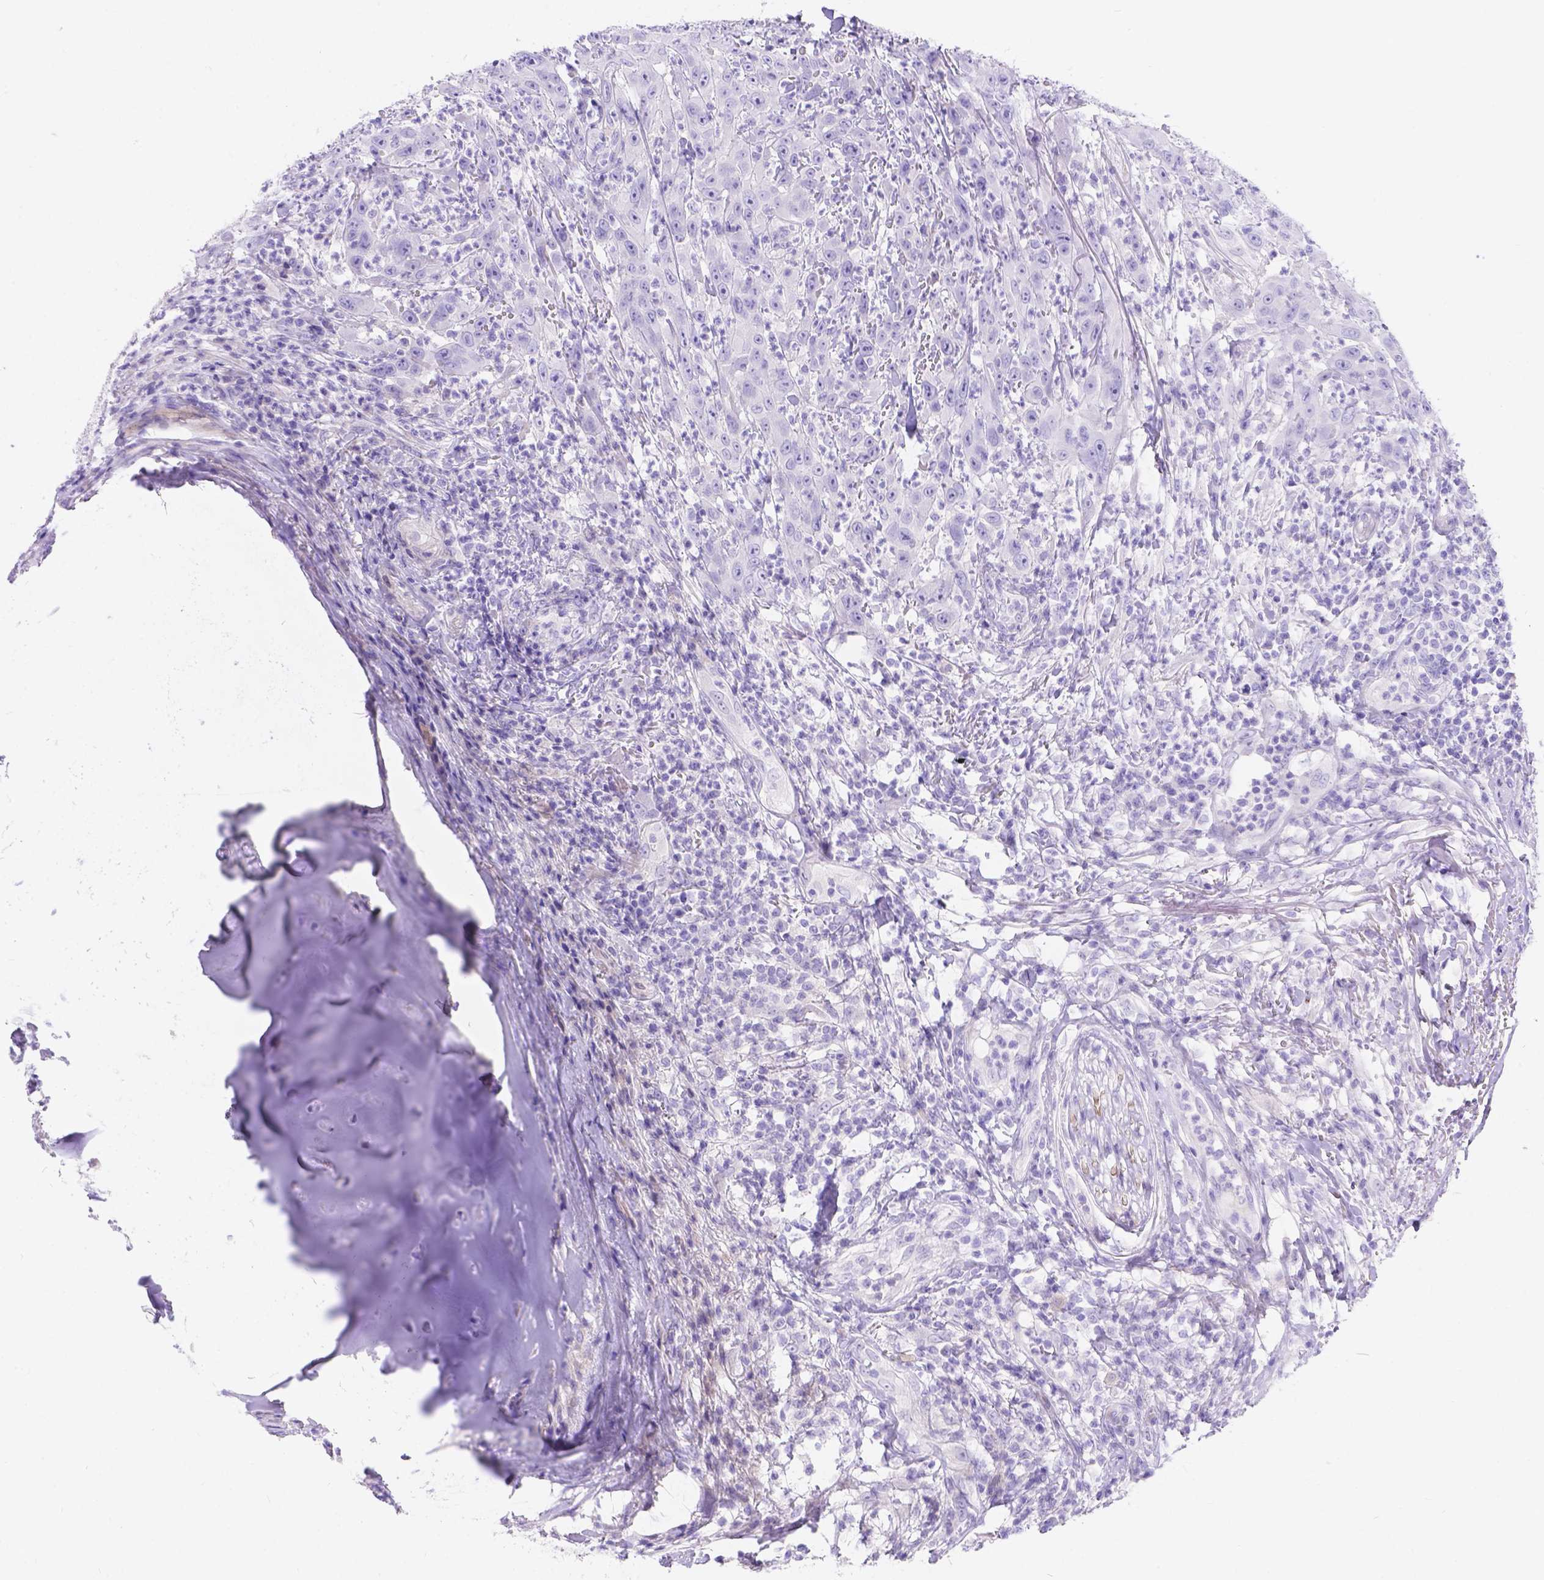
{"staining": {"intensity": "negative", "quantity": "none", "location": "none"}, "tissue": "head and neck cancer", "cell_type": "Tumor cells", "image_type": "cancer", "snomed": [{"axis": "morphology", "description": "Squamous cell carcinoma, NOS"}, {"axis": "topography", "description": "Skin"}, {"axis": "topography", "description": "Head-Neck"}], "caption": "Immunohistochemical staining of human head and neck cancer (squamous cell carcinoma) exhibits no significant positivity in tumor cells.", "gene": "KLHL10", "patient": {"sex": "male", "age": 80}}